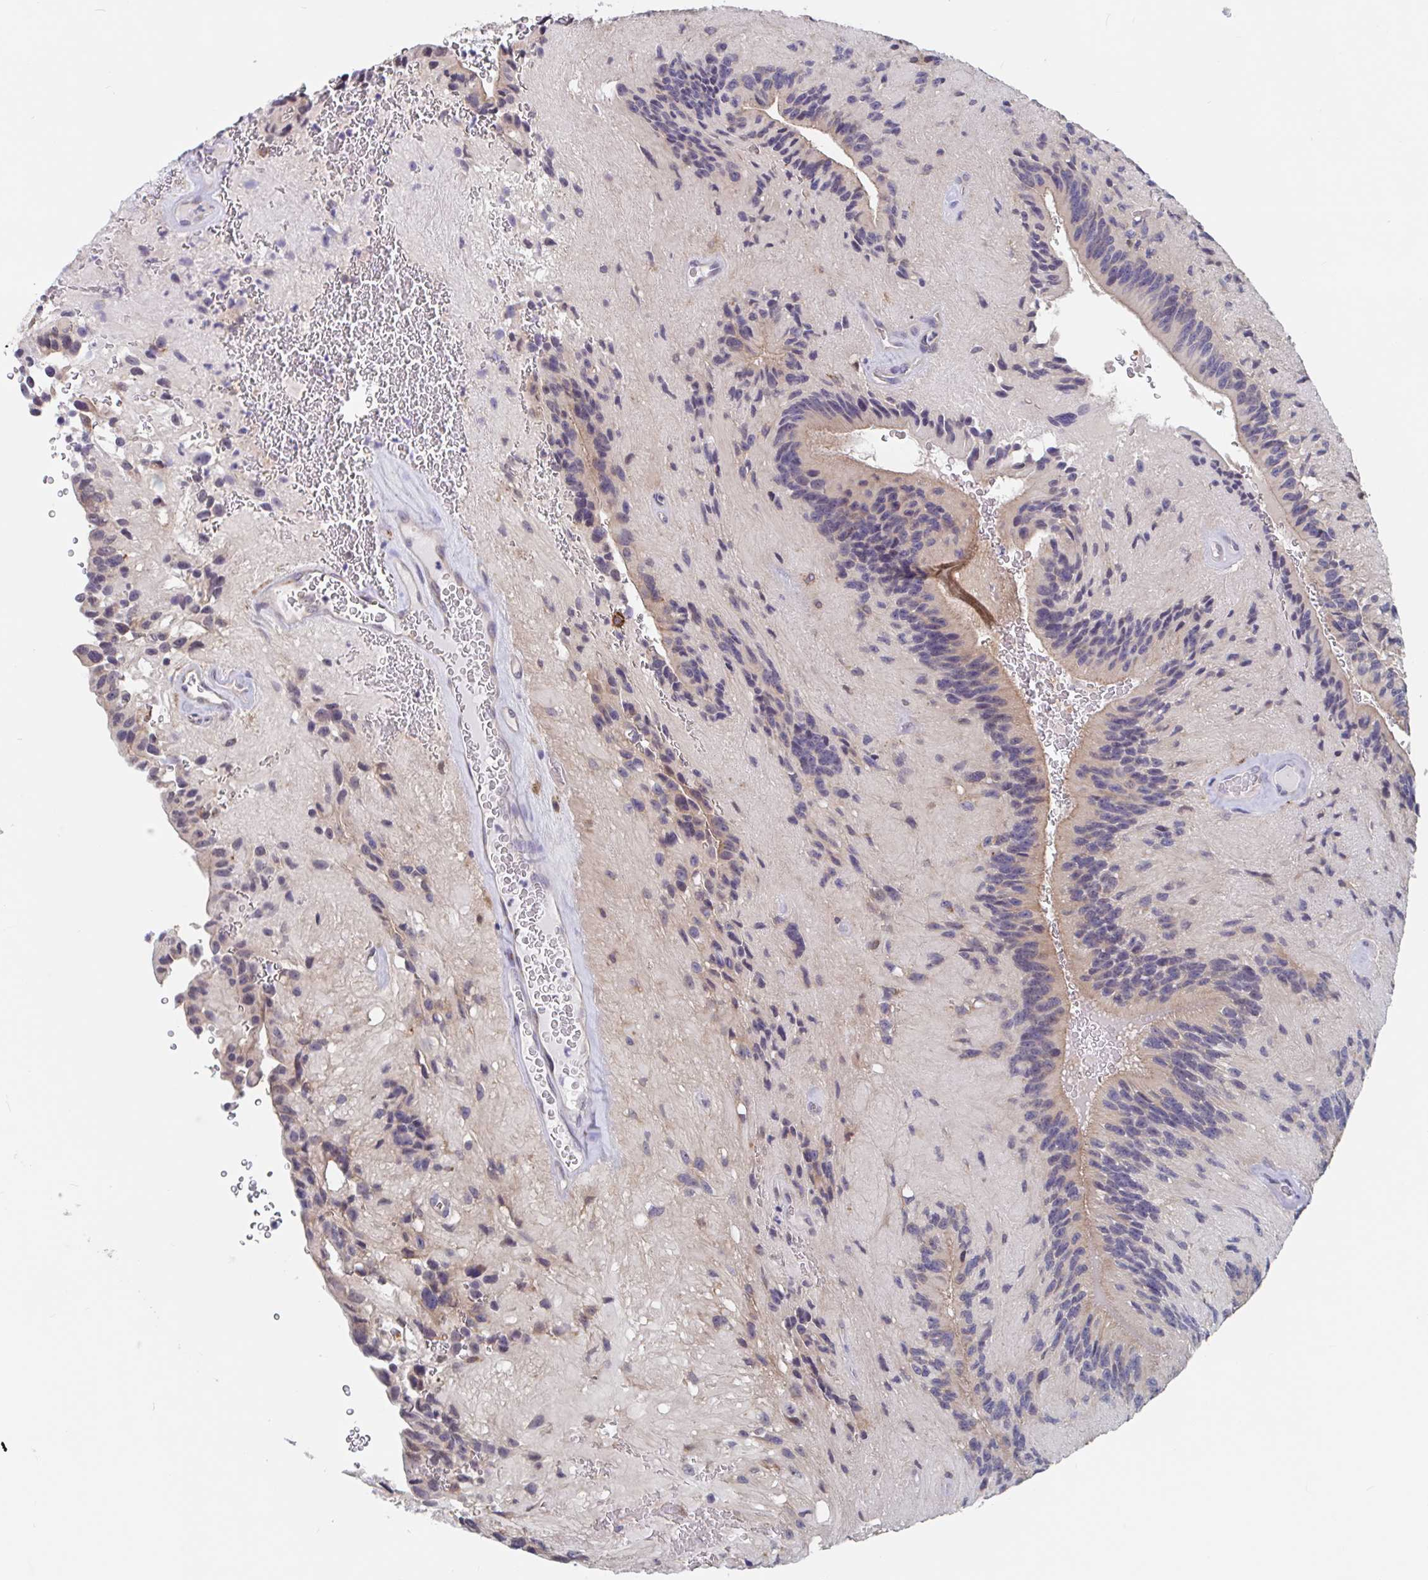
{"staining": {"intensity": "weak", "quantity": "<25%", "location": "cytoplasmic/membranous"}, "tissue": "glioma", "cell_type": "Tumor cells", "image_type": "cancer", "snomed": [{"axis": "morphology", "description": "Glioma, malignant, Low grade"}, {"axis": "topography", "description": "Brain"}], "caption": "A histopathology image of glioma stained for a protein displays no brown staining in tumor cells.", "gene": "SNX8", "patient": {"sex": "male", "age": 31}}